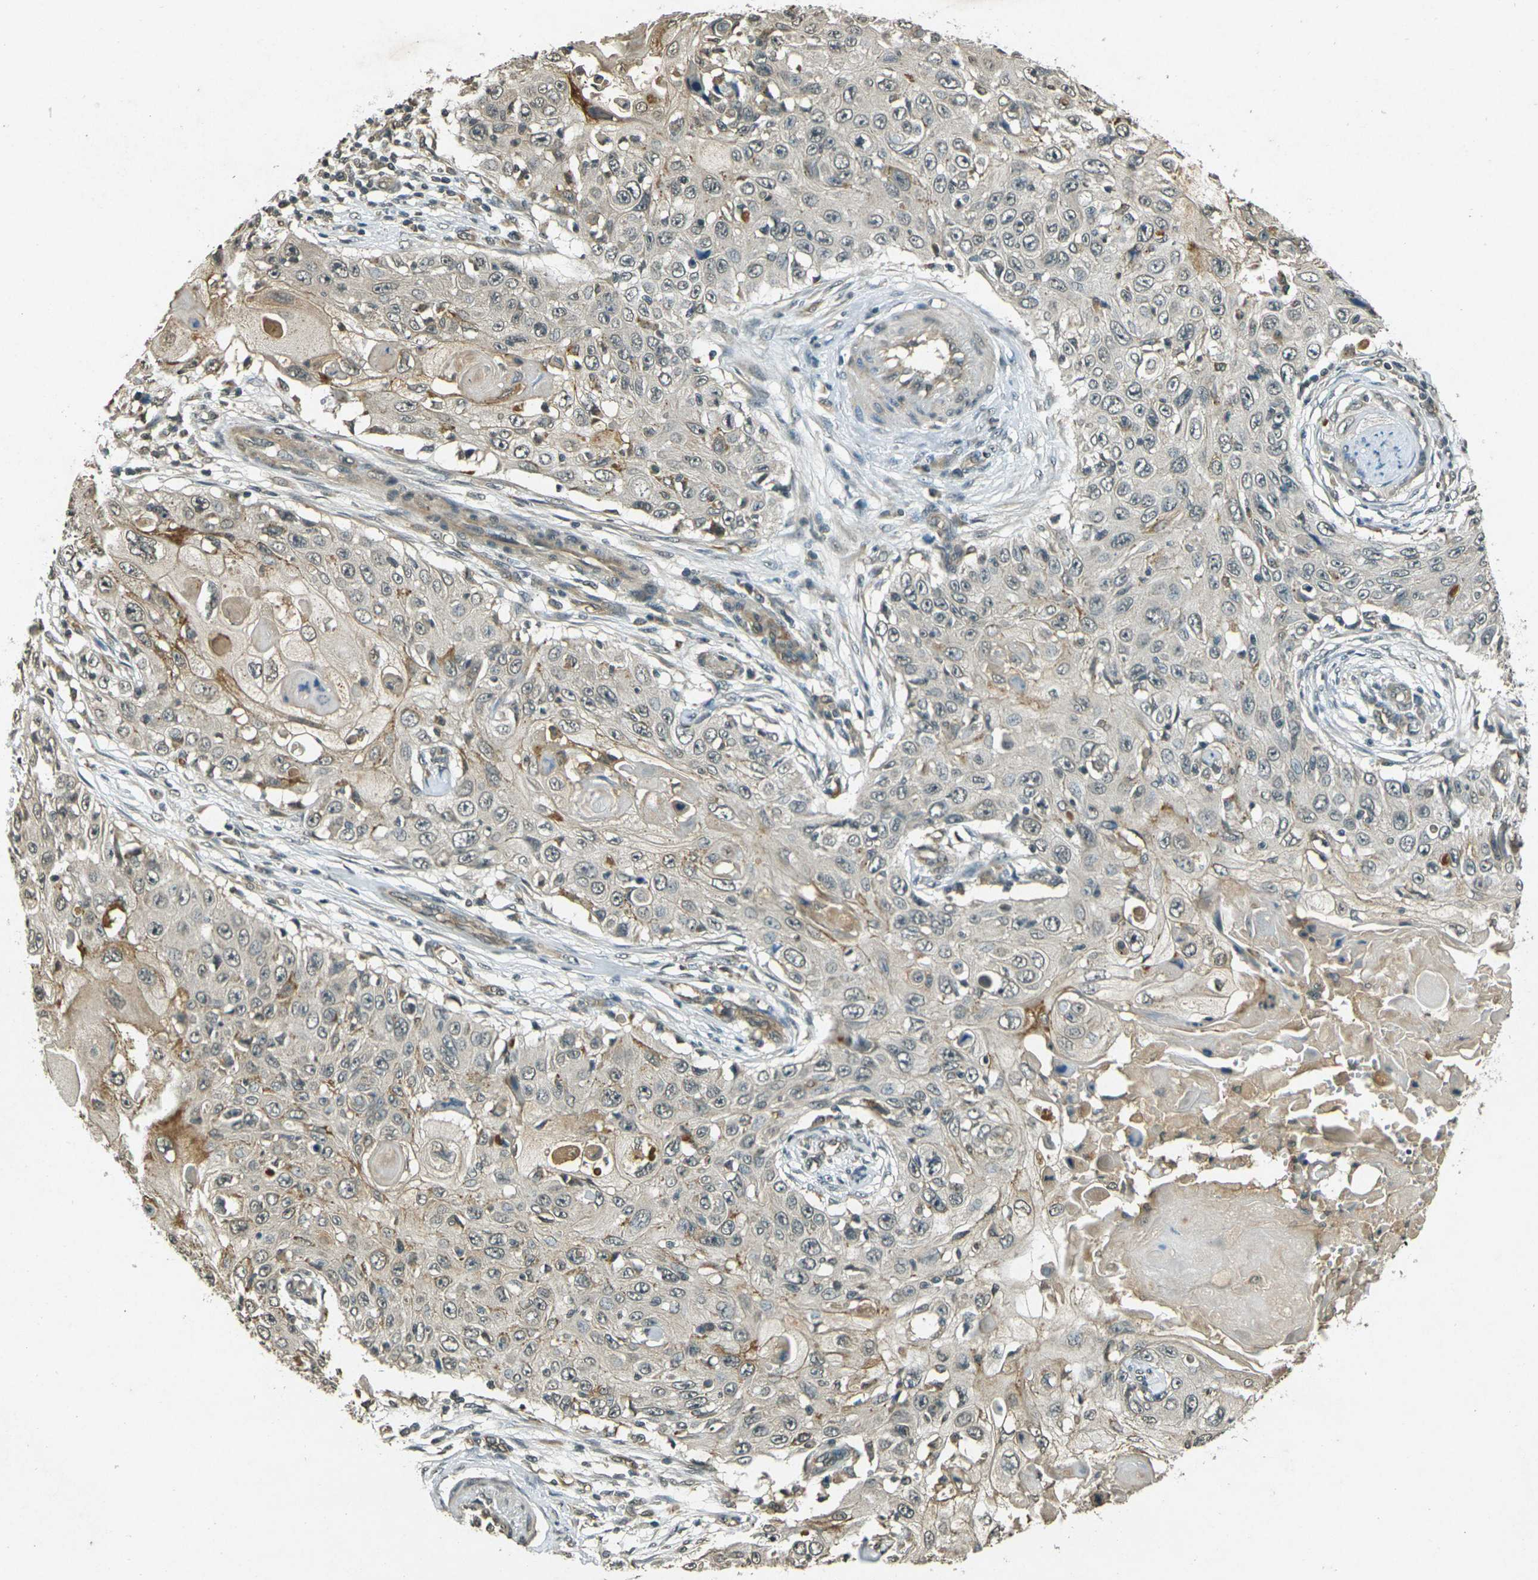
{"staining": {"intensity": "negative", "quantity": "none", "location": "none"}, "tissue": "skin cancer", "cell_type": "Tumor cells", "image_type": "cancer", "snomed": [{"axis": "morphology", "description": "Squamous cell carcinoma, NOS"}, {"axis": "topography", "description": "Skin"}], "caption": "A histopathology image of human skin cancer (squamous cell carcinoma) is negative for staining in tumor cells.", "gene": "PDE2A", "patient": {"sex": "male", "age": 86}}